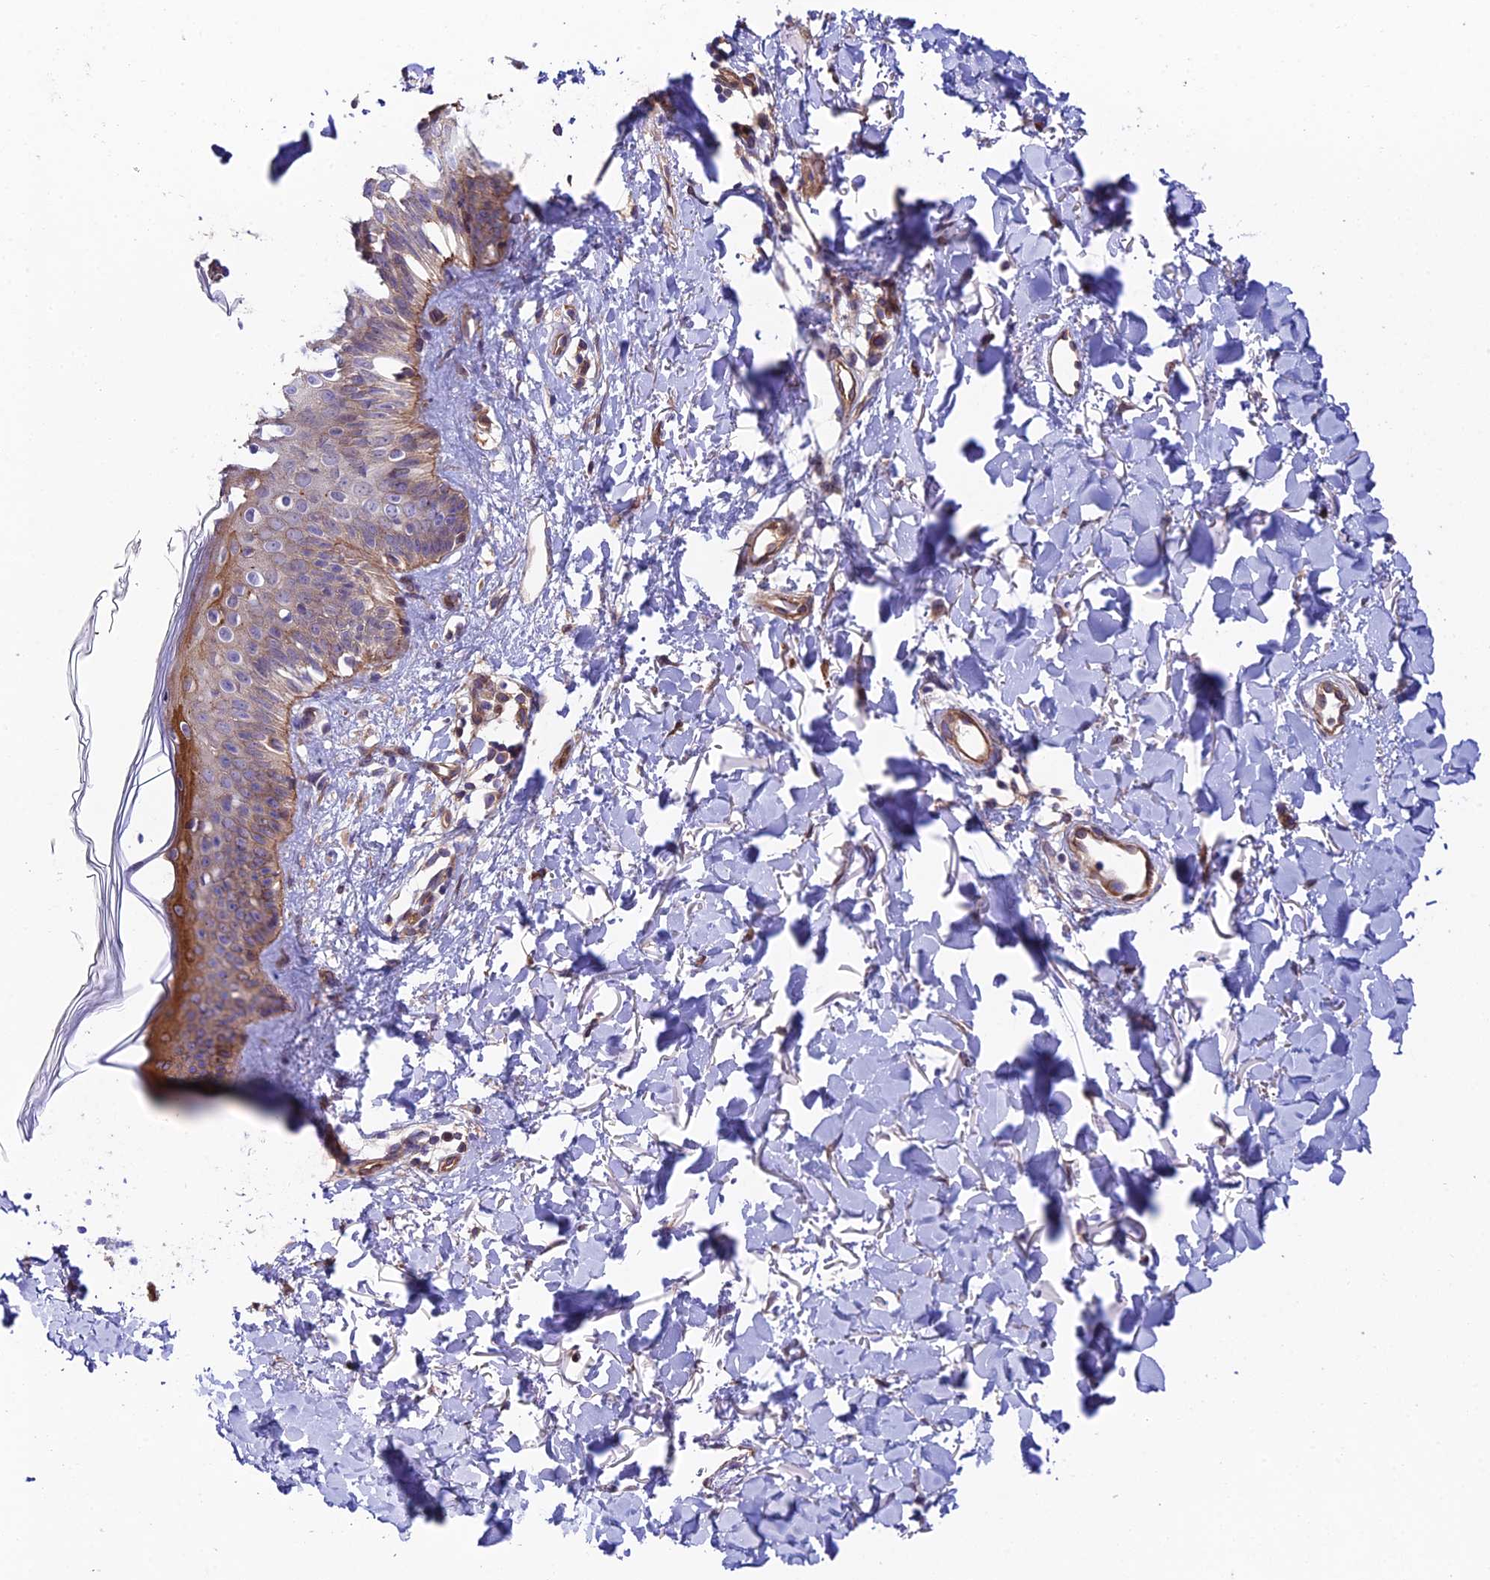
{"staining": {"intensity": "moderate", "quantity": "<25%", "location": "cytoplasmic/membranous"}, "tissue": "skin", "cell_type": "Fibroblasts", "image_type": "normal", "snomed": [{"axis": "morphology", "description": "Normal tissue, NOS"}, {"axis": "topography", "description": "Skin"}], "caption": "DAB immunohistochemical staining of normal human skin displays moderate cytoplasmic/membranous protein expression in about <25% of fibroblasts.", "gene": "QRFP", "patient": {"sex": "female", "age": 58}}